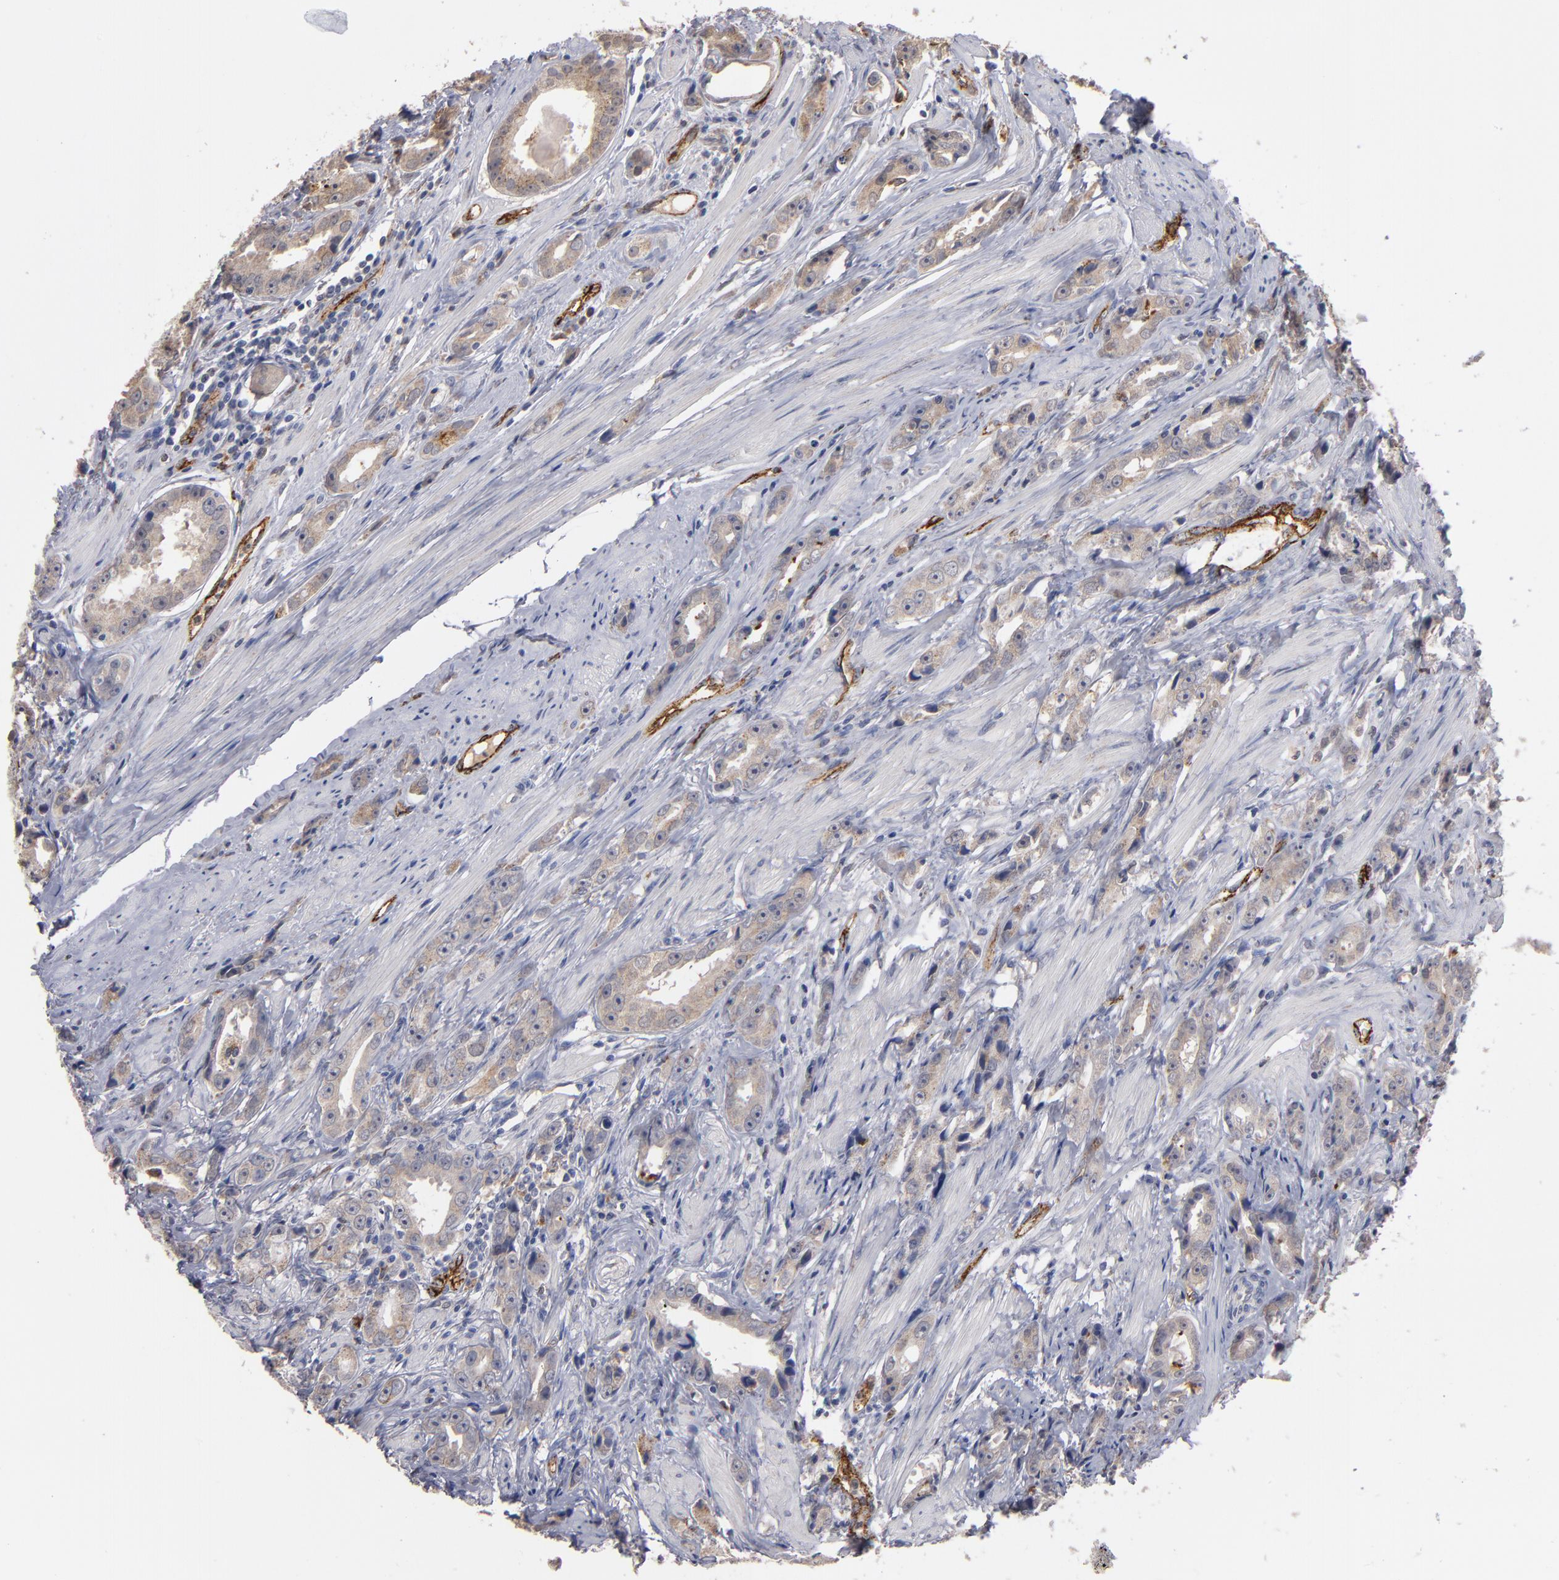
{"staining": {"intensity": "weak", "quantity": ">75%", "location": "cytoplasmic/membranous"}, "tissue": "prostate cancer", "cell_type": "Tumor cells", "image_type": "cancer", "snomed": [{"axis": "morphology", "description": "Adenocarcinoma, Medium grade"}, {"axis": "topography", "description": "Prostate"}], "caption": "Protein expression analysis of prostate cancer reveals weak cytoplasmic/membranous positivity in approximately >75% of tumor cells. Ihc stains the protein of interest in brown and the nuclei are stained blue.", "gene": "SELP", "patient": {"sex": "male", "age": 53}}